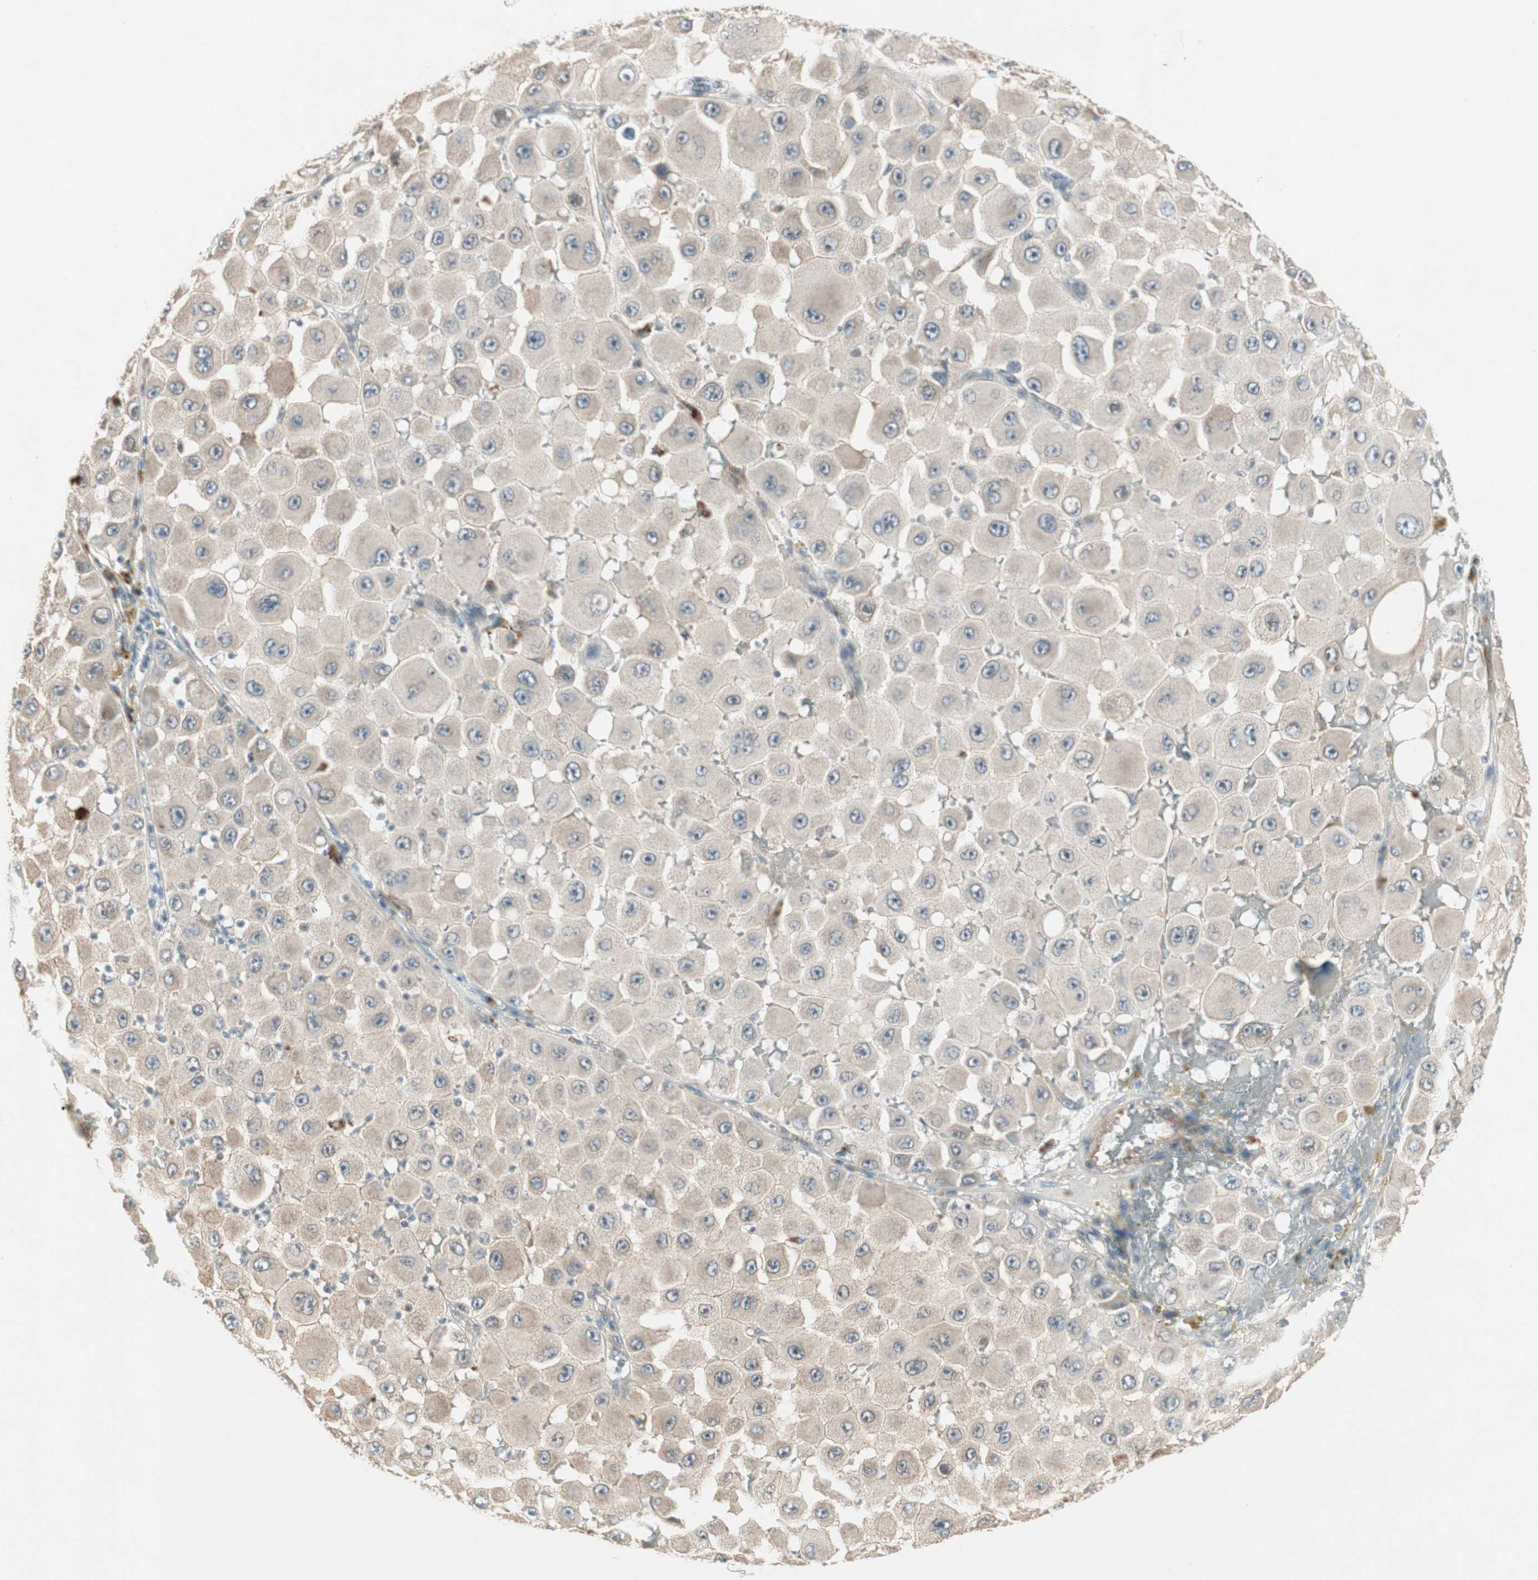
{"staining": {"intensity": "negative", "quantity": "none", "location": "none"}, "tissue": "melanoma", "cell_type": "Tumor cells", "image_type": "cancer", "snomed": [{"axis": "morphology", "description": "Malignant melanoma, NOS"}, {"axis": "topography", "description": "Skin"}], "caption": "An IHC micrograph of malignant melanoma is shown. There is no staining in tumor cells of malignant melanoma. The staining was performed using DAB to visualize the protein expression in brown, while the nuclei were stained in blue with hematoxylin (Magnification: 20x).", "gene": "PGBD1", "patient": {"sex": "female", "age": 81}}